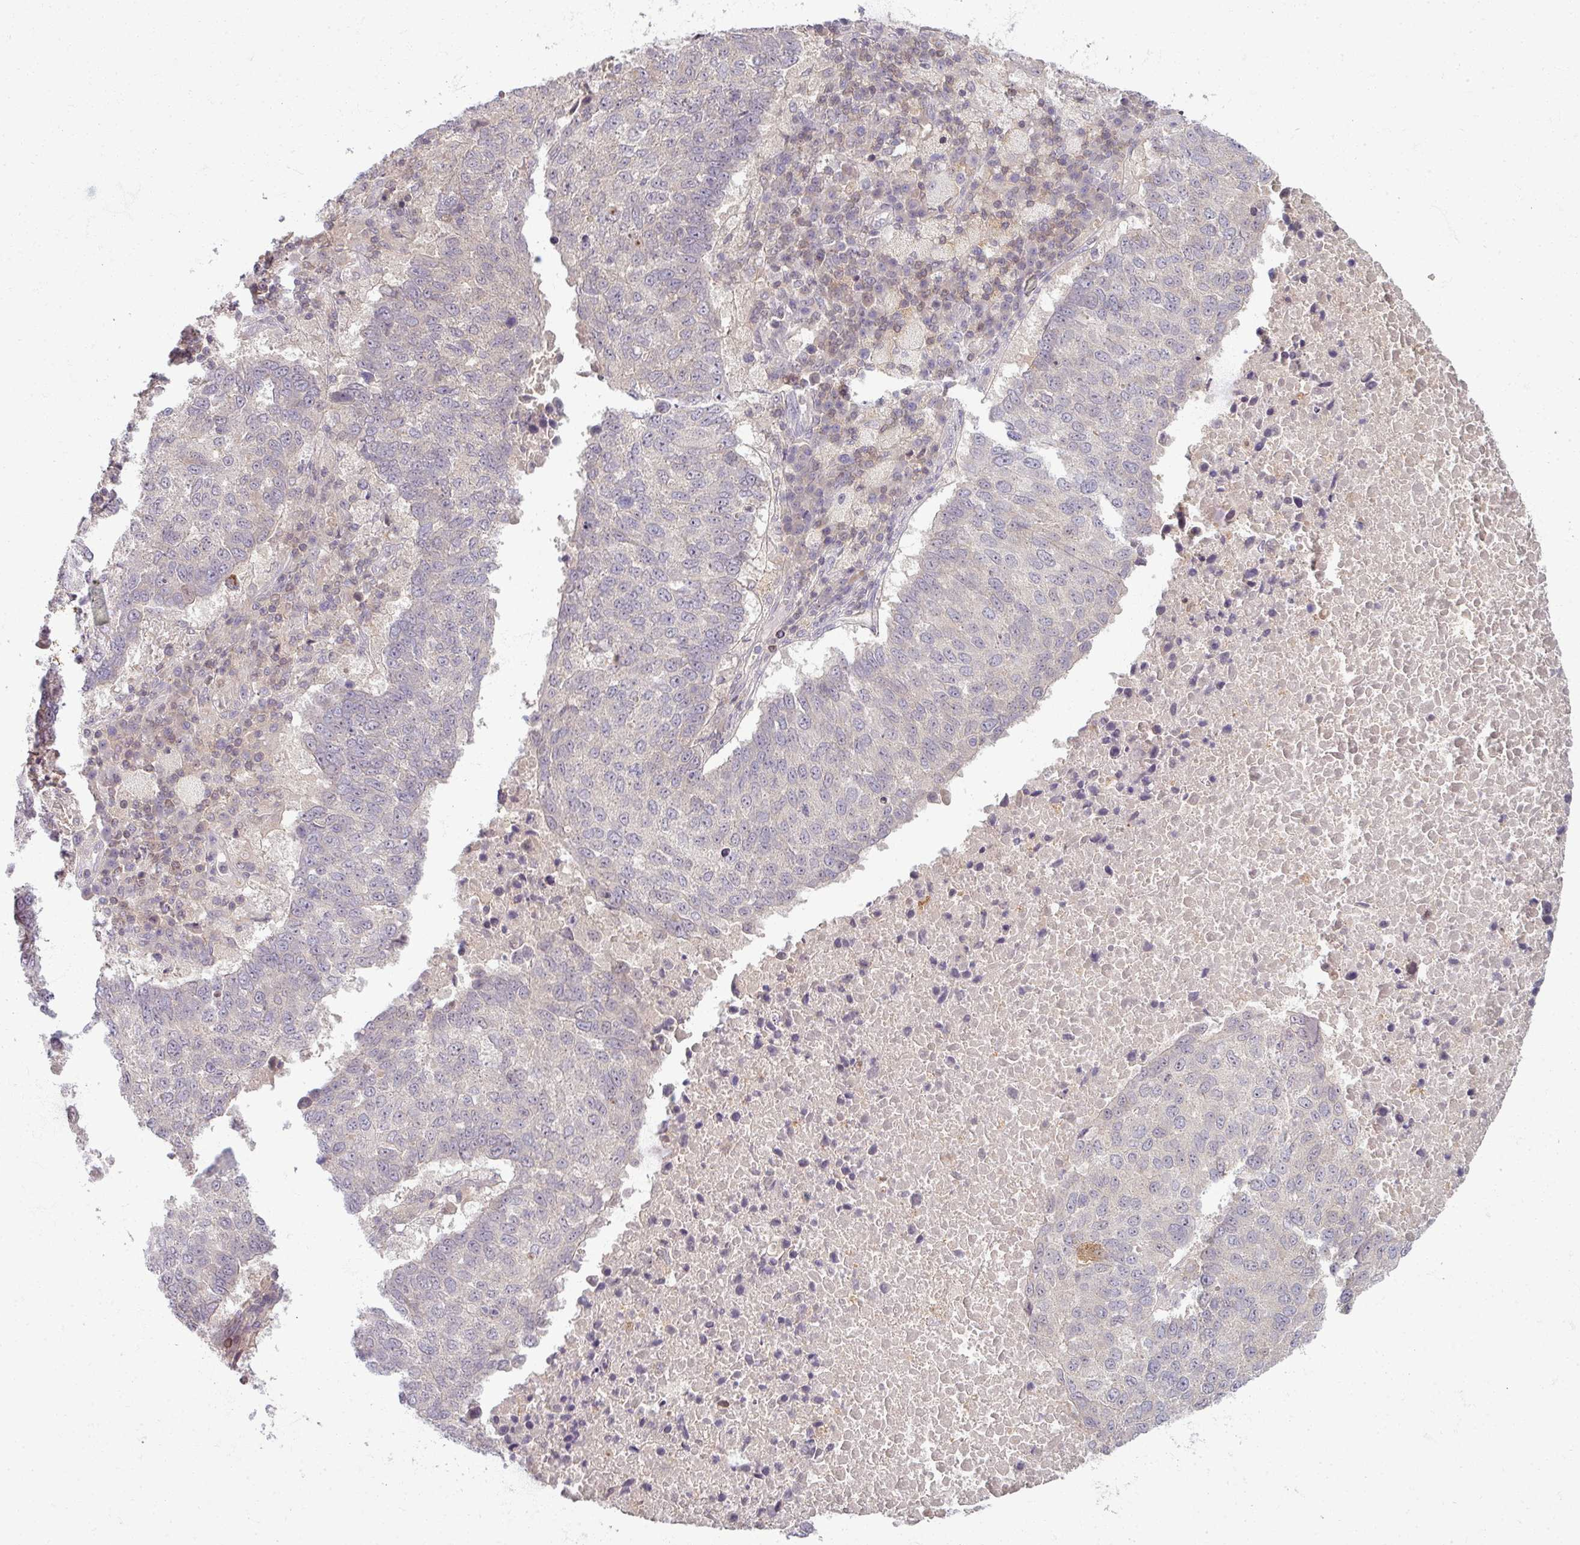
{"staining": {"intensity": "negative", "quantity": "none", "location": "none"}, "tissue": "lung cancer", "cell_type": "Tumor cells", "image_type": "cancer", "snomed": [{"axis": "morphology", "description": "Squamous cell carcinoma, NOS"}, {"axis": "topography", "description": "Lung"}], "caption": "Micrograph shows no protein staining in tumor cells of lung squamous cell carcinoma tissue.", "gene": "TTLL7", "patient": {"sex": "male", "age": 73}}